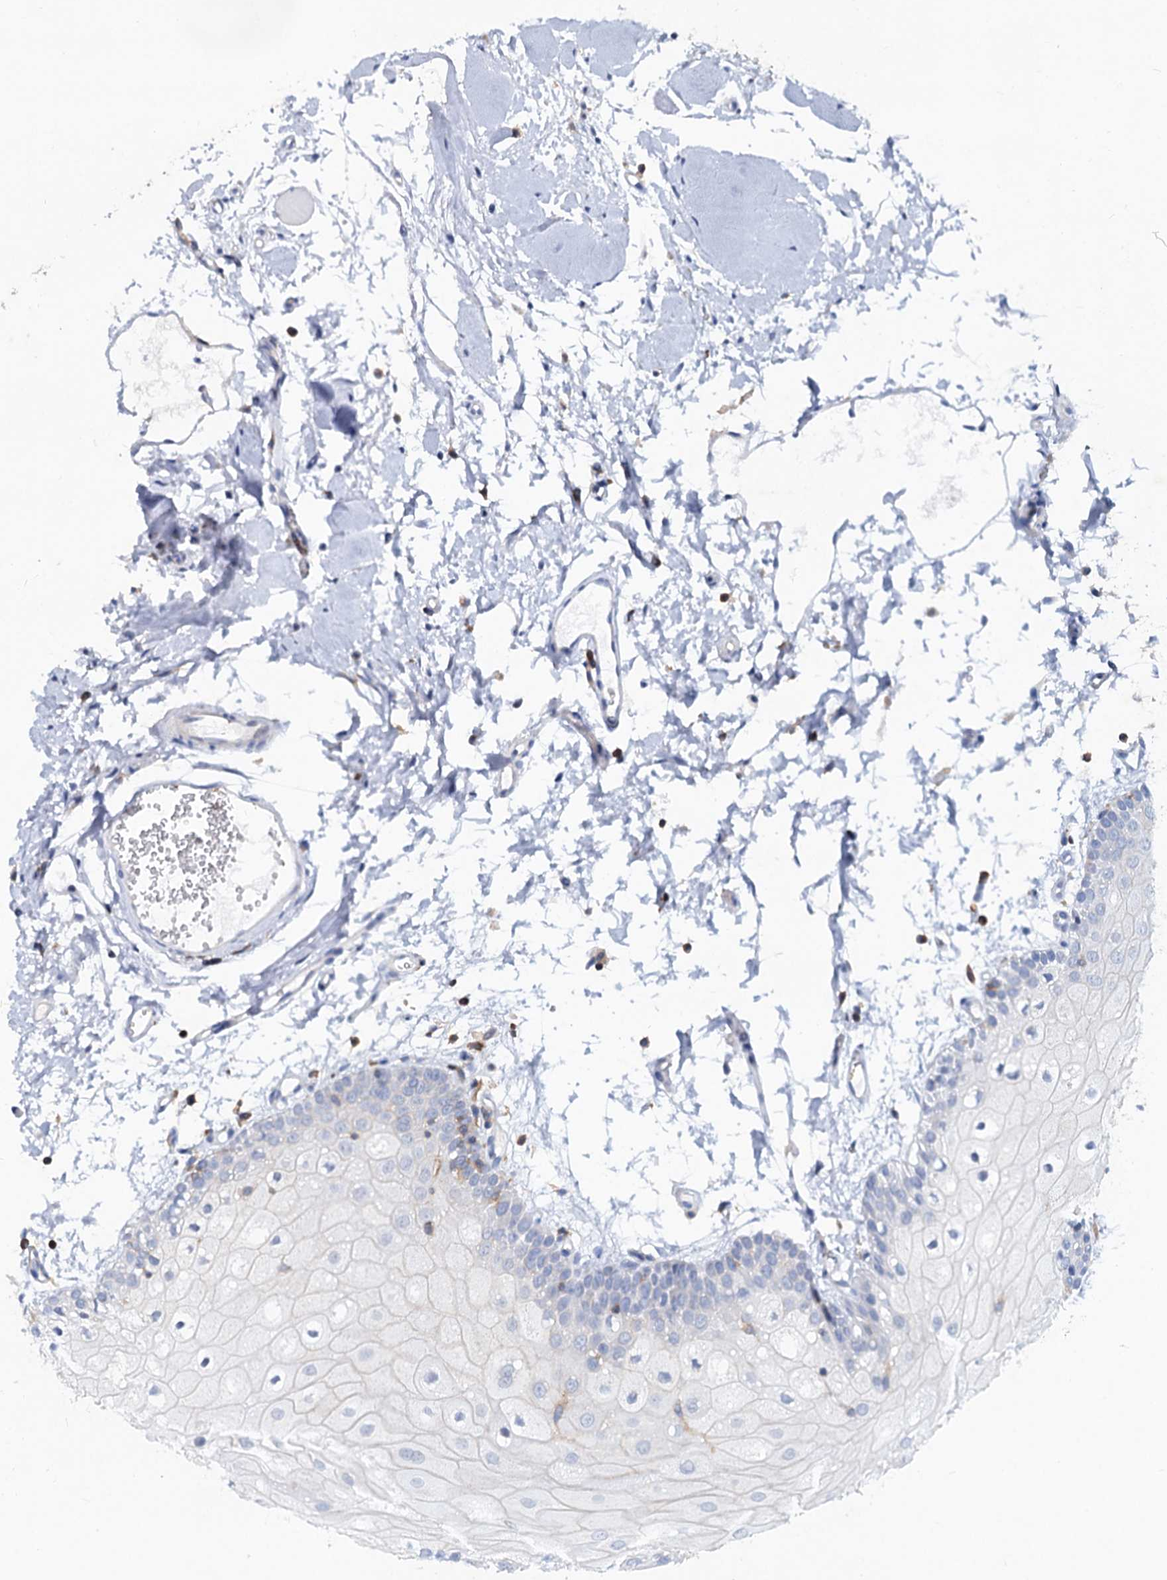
{"staining": {"intensity": "weak", "quantity": "<25%", "location": "cytoplasmic/membranous"}, "tissue": "oral mucosa", "cell_type": "Squamous epithelial cells", "image_type": "normal", "snomed": [{"axis": "morphology", "description": "Normal tissue, NOS"}, {"axis": "topography", "description": "Oral tissue"}, {"axis": "topography", "description": "Tounge, NOS"}], "caption": "Immunohistochemistry histopathology image of normal oral mucosa stained for a protein (brown), which shows no expression in squamous epithelial cells.", "gene": "LRCH4", "patient": {"sex": "female", "age": 73}}